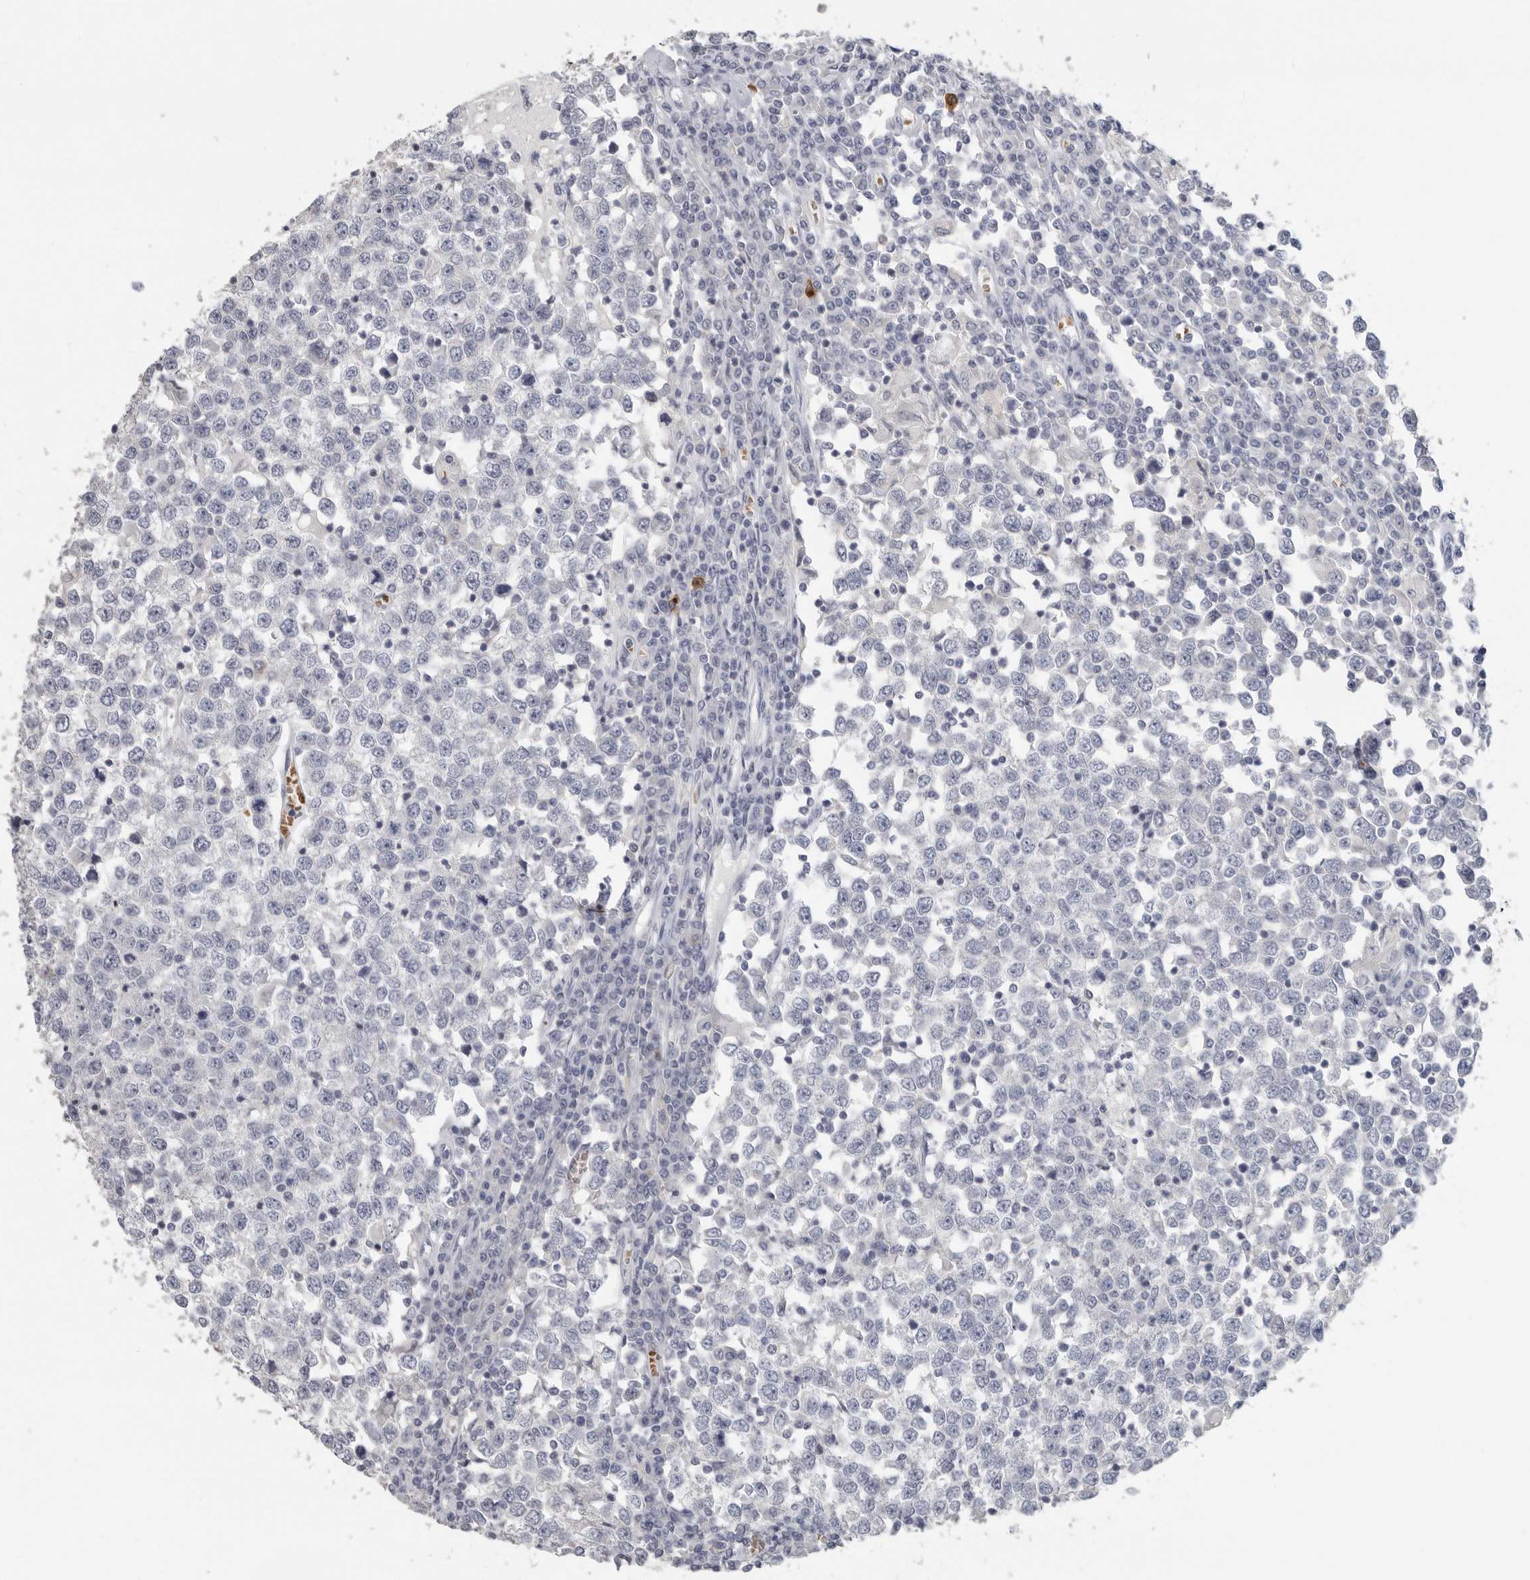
{"staining": {"intensity": "negative", "quantity": "none", "location": "none"}, "tissue": "testis cancer", "cell_type": "Tumor cells", "image_type": "cancer", "snomed": [{"axis": "morphology", "description": "Seminoma, NOS"}, {"axis": "topography", "description": "Testis"}], "caption": "The histopathology image displays no significant expression in tumor cells of testis seminoma. (Brightfield microscopy of DAB immunohistochemistry at high magnification).", "gene": "DNAJC11", "patient": {"sex": "male", "age": 65}}